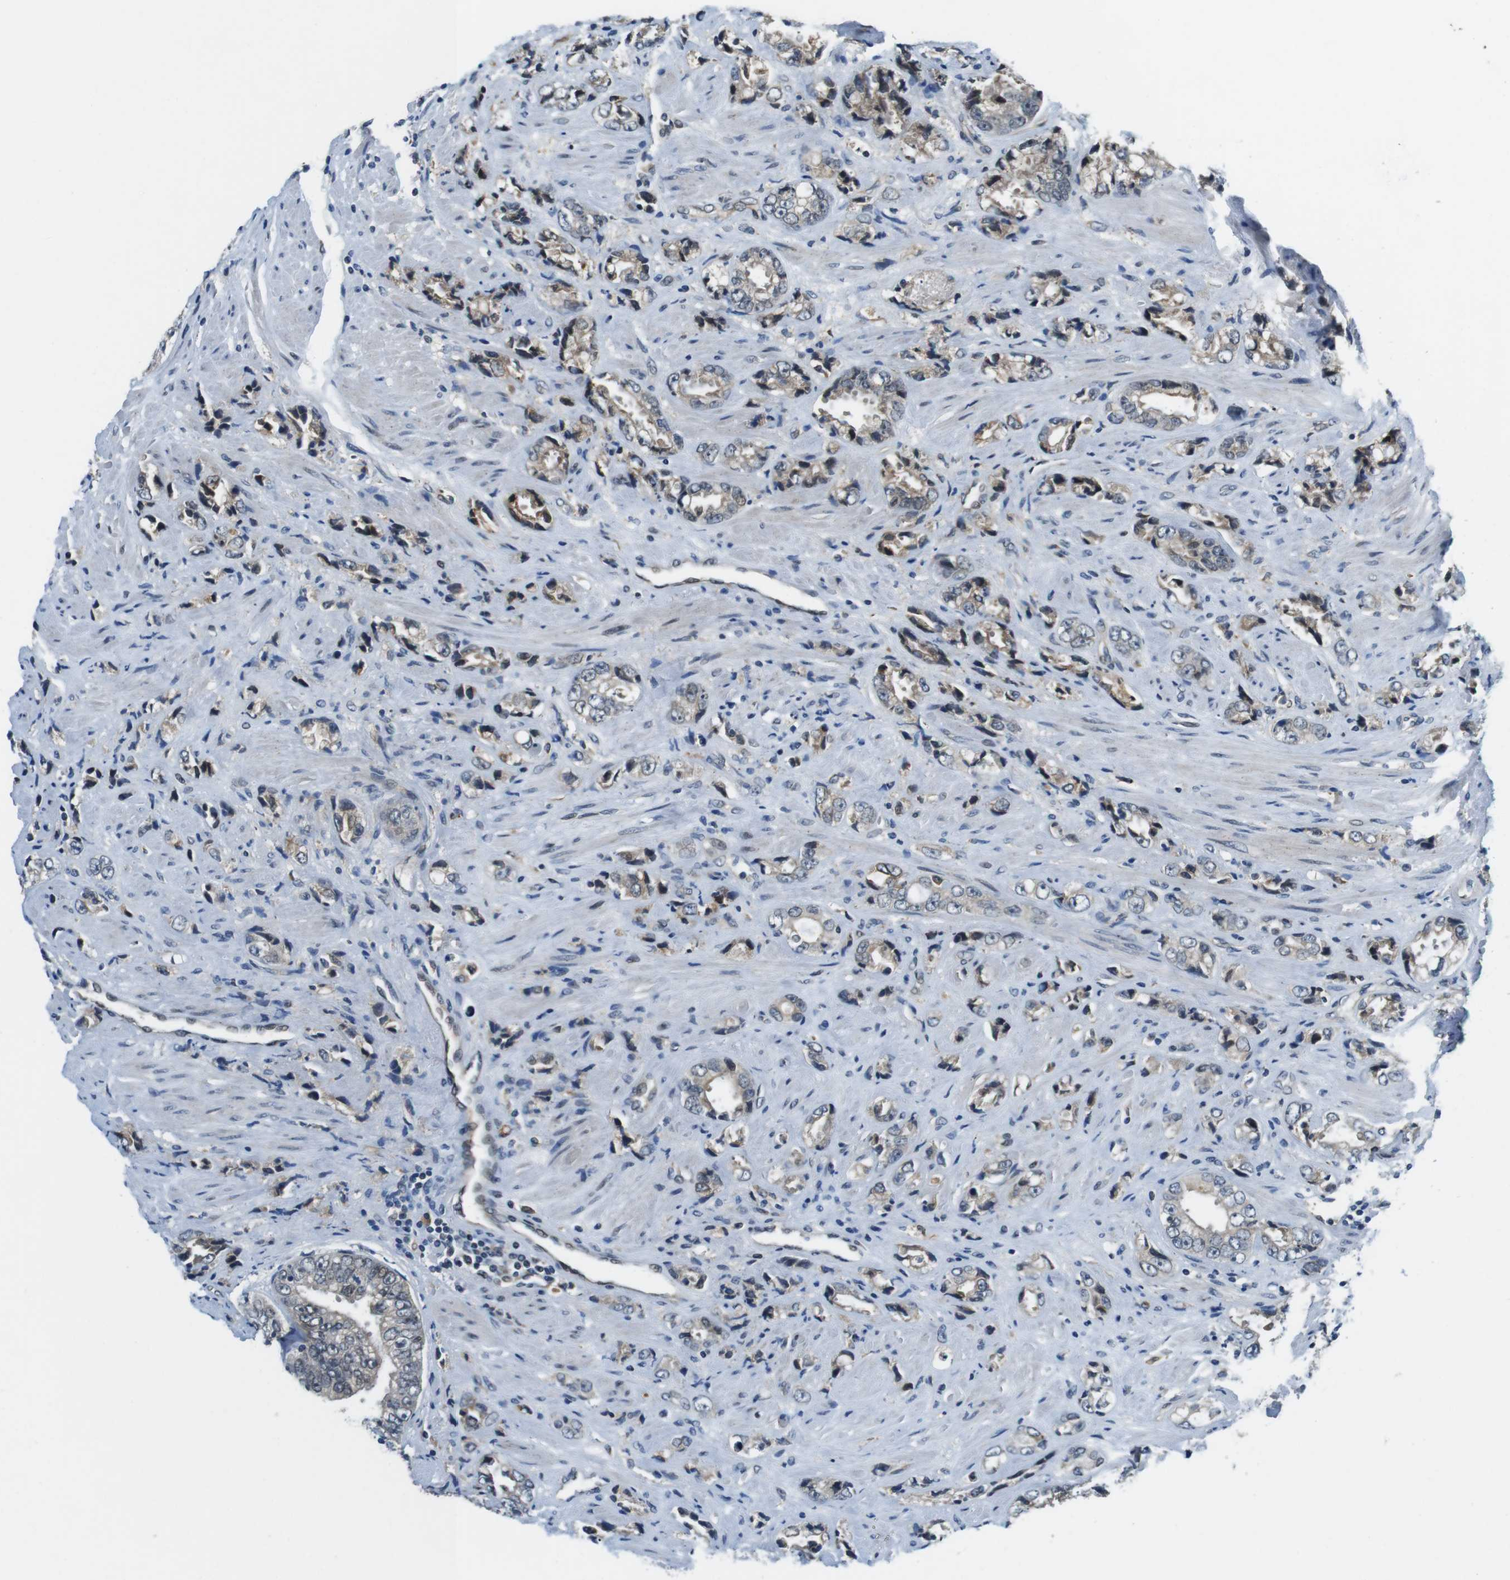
{"staining": {"intensity": "weak", "quantity": ">75%", "location": "cytoplasmic/membranous"}, "tissue": "prostate cancer", "cell_type": "Tumor cells", "image_type": "cancer", "snomed": [{"axis": "morphology", "description": "Adenocarcinoma, High grade"}, {"axis": "topography", "description": "Prostate"}], "caption": "Immunohistochemical staining of human high-grade adenocarcinoma (prostate) displays weak cytoplasmic/membranous protein positivity in about >75% of tumor cells.", "gene": "PALD1", "patient": {"sex": "male", "age": 61}}